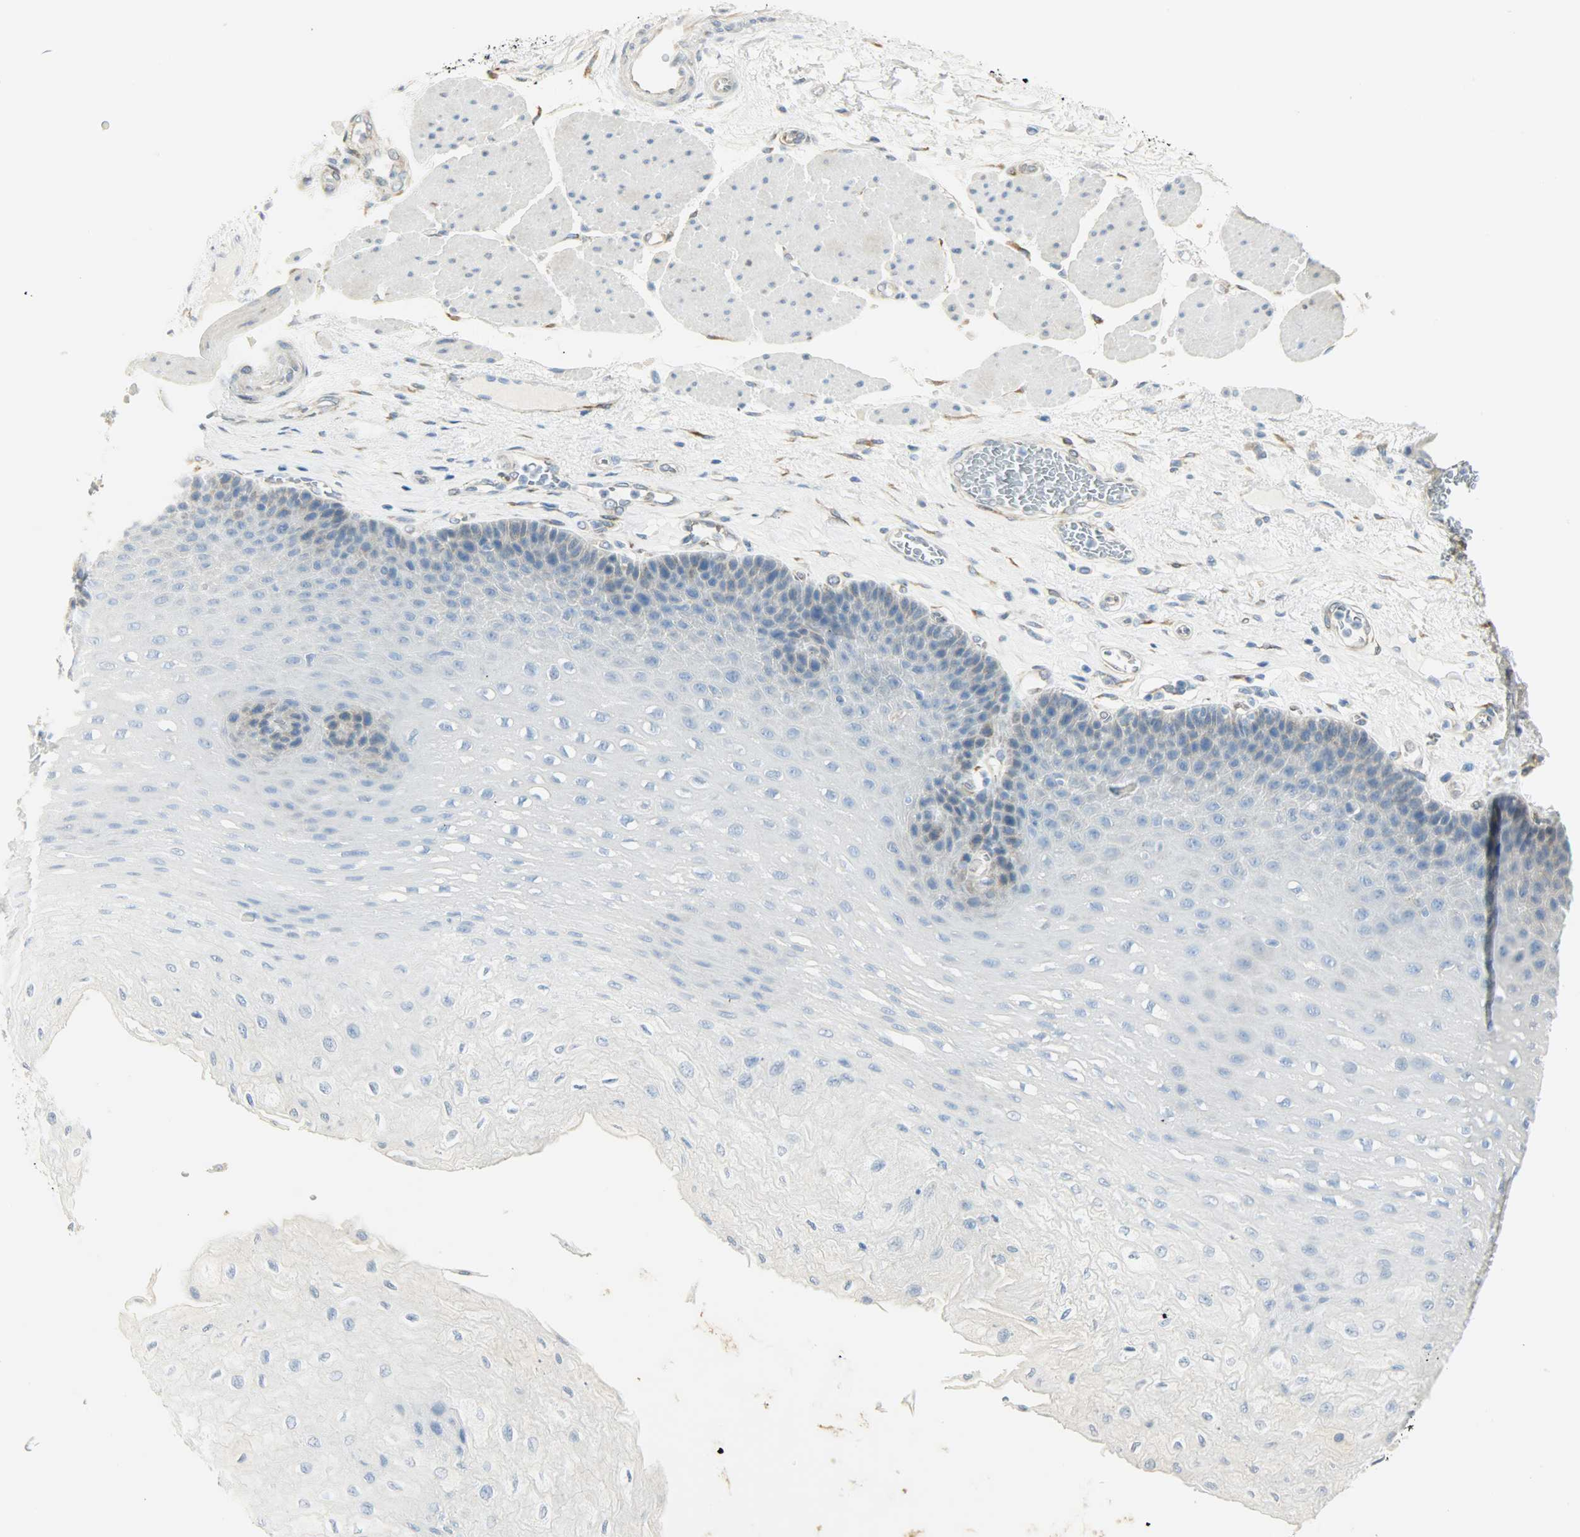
{"staining": {"intensity": "weak", "quantity": "<25%", "location": "cytoplasmic/membranous"}, "tissue": "esophagus", "cell_type": "Squamous epithelial cells", "image_type": "normal", "snomed": [{"axis": "morphology", "description": "Normal tissue, NOS"}, {"axis": "topography", "description": "Esophagus"}], "caption": "This is a photomicrograph of IHC staining of unremarkable esophagus, which shows no expression in squamous epithelial cells.", "gene": "PKD2", "patient": {"sex": "female", "age": 72}}